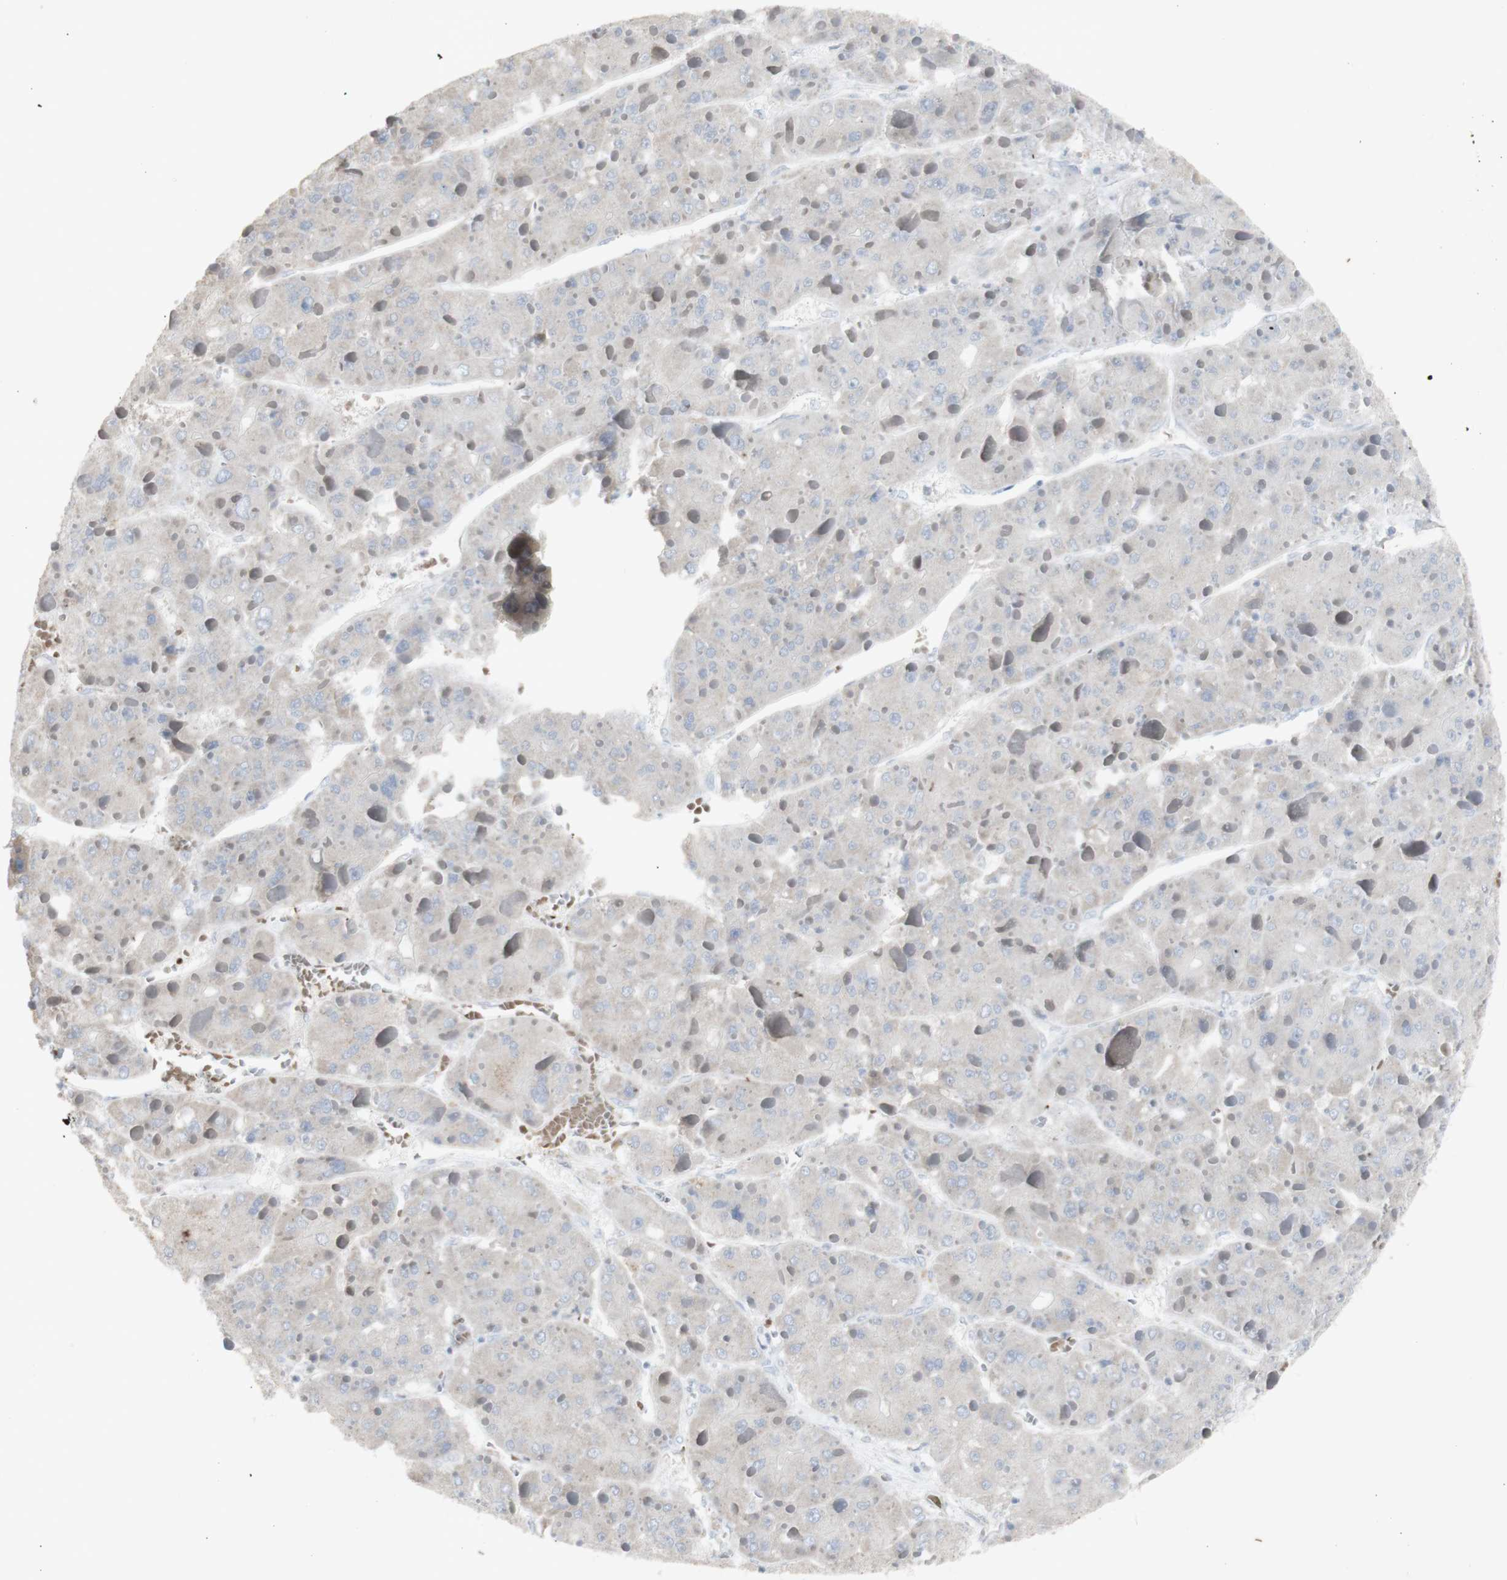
{"staining": {"intensity": "negative", "quantity": "none", "location": "none"}, "tissue": "liver cancer", "cell_type": "Tumor cells", "image_type": "cancer", "snomed": [{"axis": "morphology", "description": "Carcinoma, Hepatocellular, NOS"}, {"axis": "topography", "description": "Liver"}], "caption": "There is no significant expression in tumor cells of liver cancer (hepatocellular carcinoma).", "gene": "INS", "patient": {"sex": "female", "age": 73}}